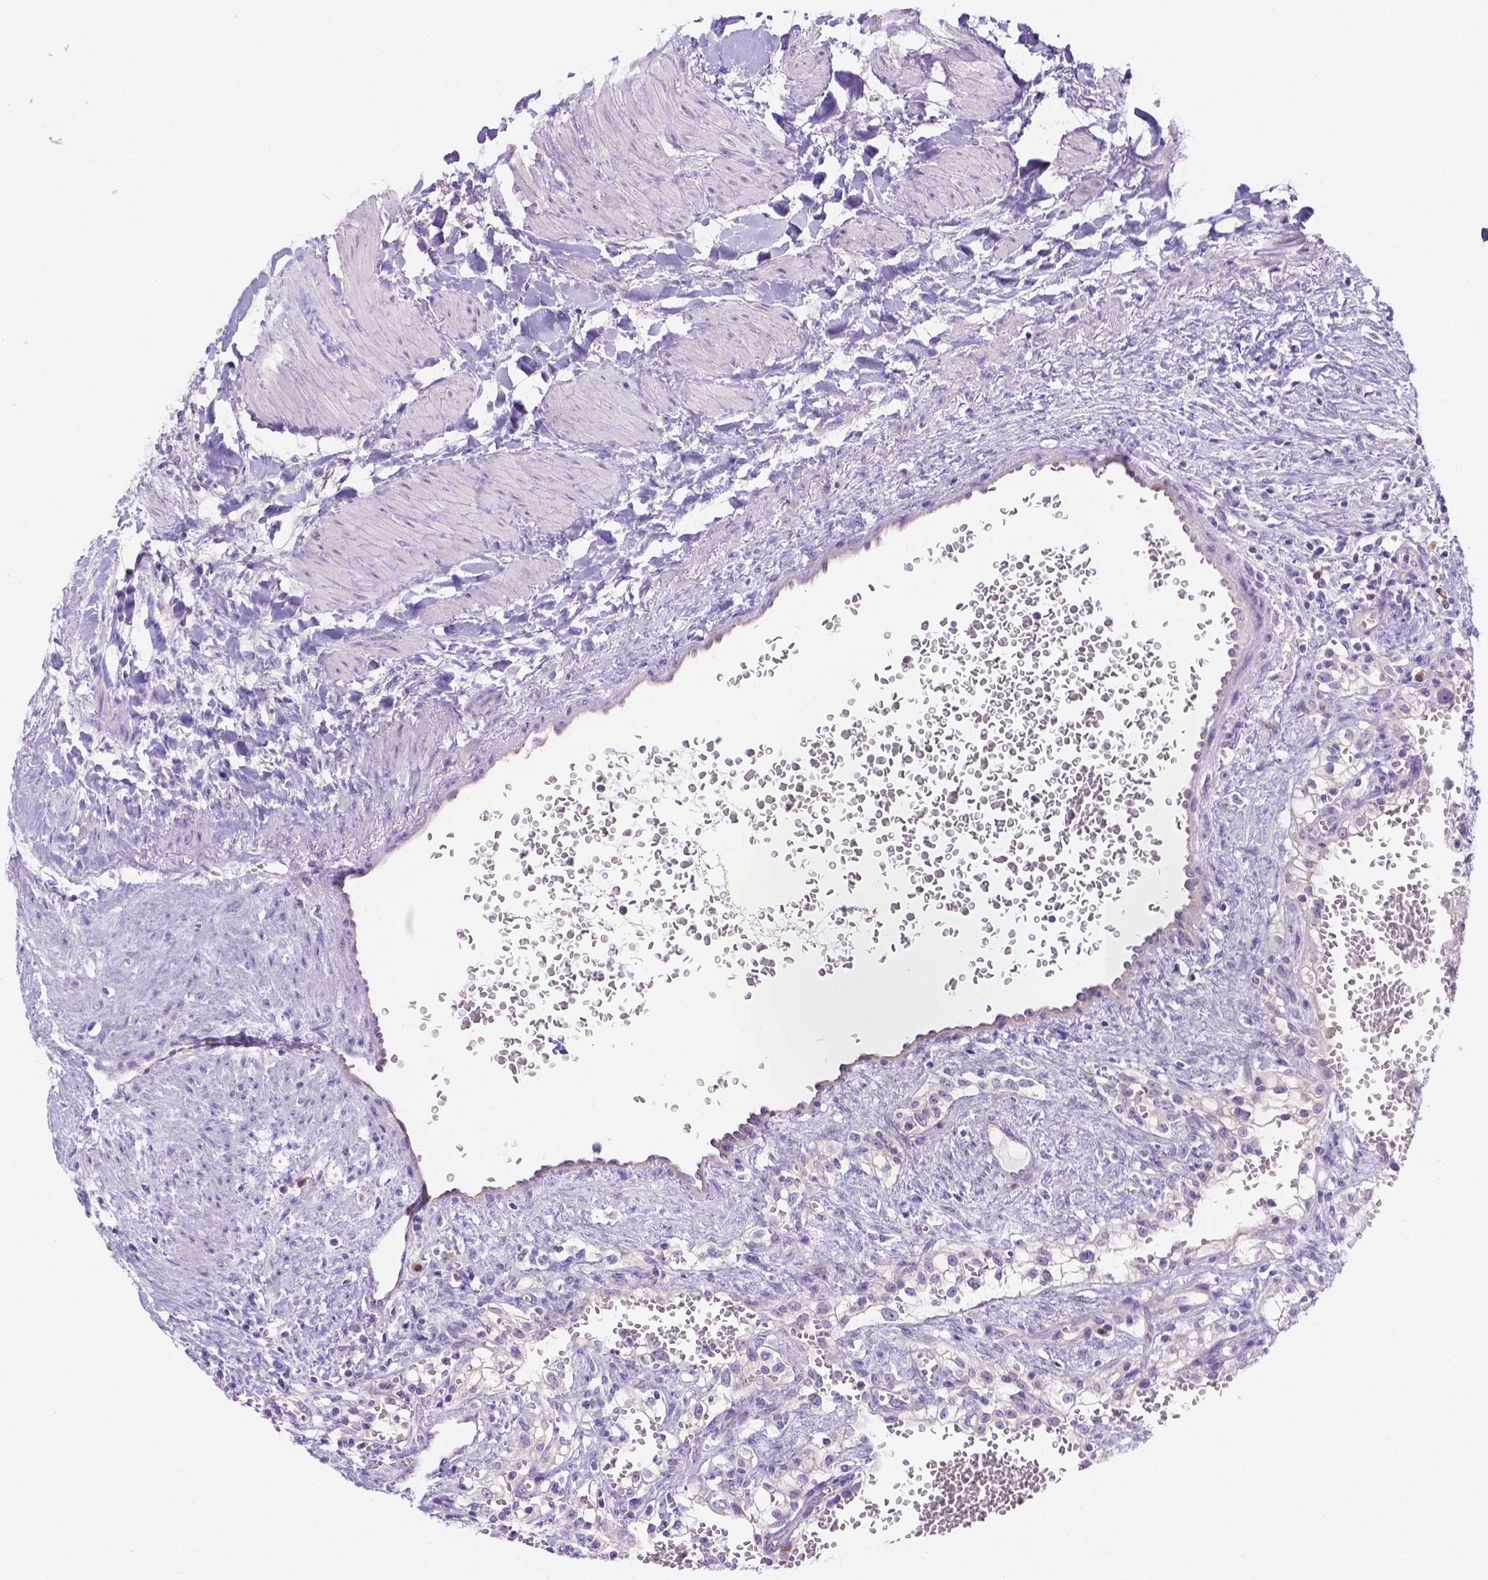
{"staining": {"intensity": "negative", "quantity": "none", "location": "none"}, "tissue": "renal cancer", "cell_type": "Tumor cells", "image_type": "cancer", "snomed": [{"axis": "morphology", "description": "Adenocarcinoma, NOS"}, {"axis": "topography", "description": "Kidney"}], "caption": "Human adenocarcinoma (renal) stained for a protein using IHC shows no positivity in tumor cells.", "gene": "CD96", "patient": {"sex": "female", "age": 74}}